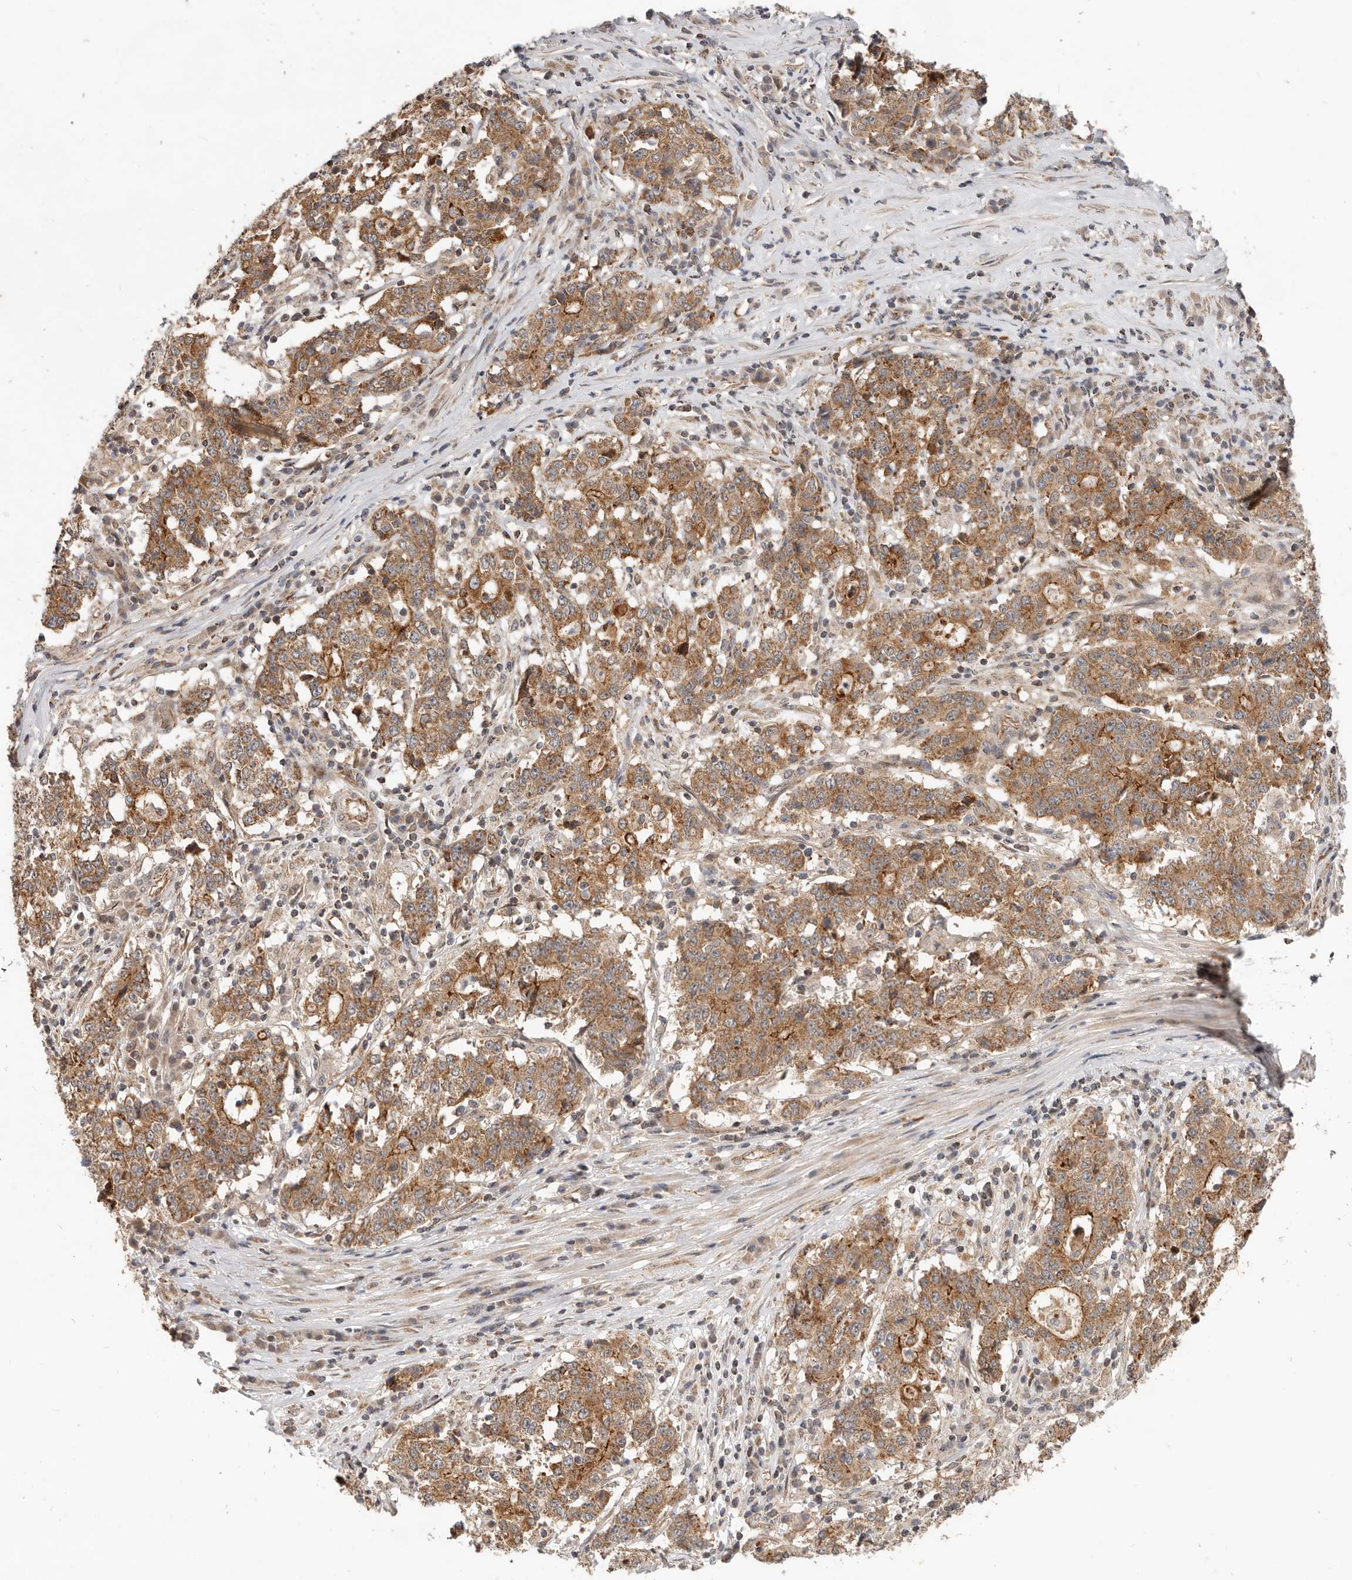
{"staining": {"intensity": "moderate", "quantity": ">75%", "location": "cytoplasmic/membranous"}, "tissue": "stomach cancer", "cell_type": "Tumor cells", "image_type": "cancer", "snomed": [{"axis": "morphology", "description": "Adenocarcinoma, NOS"}, {"axis": "topography", "description": "Stomach"}], "caption": "Brown immunohistochemical staining in adenocarcinoma (stomach) demonstrates moderate cytoplasmic/membranous positivity in about >75% of tumor cells.", "gene": "USP49", "patient": {"sex": "male", "age": 59}}